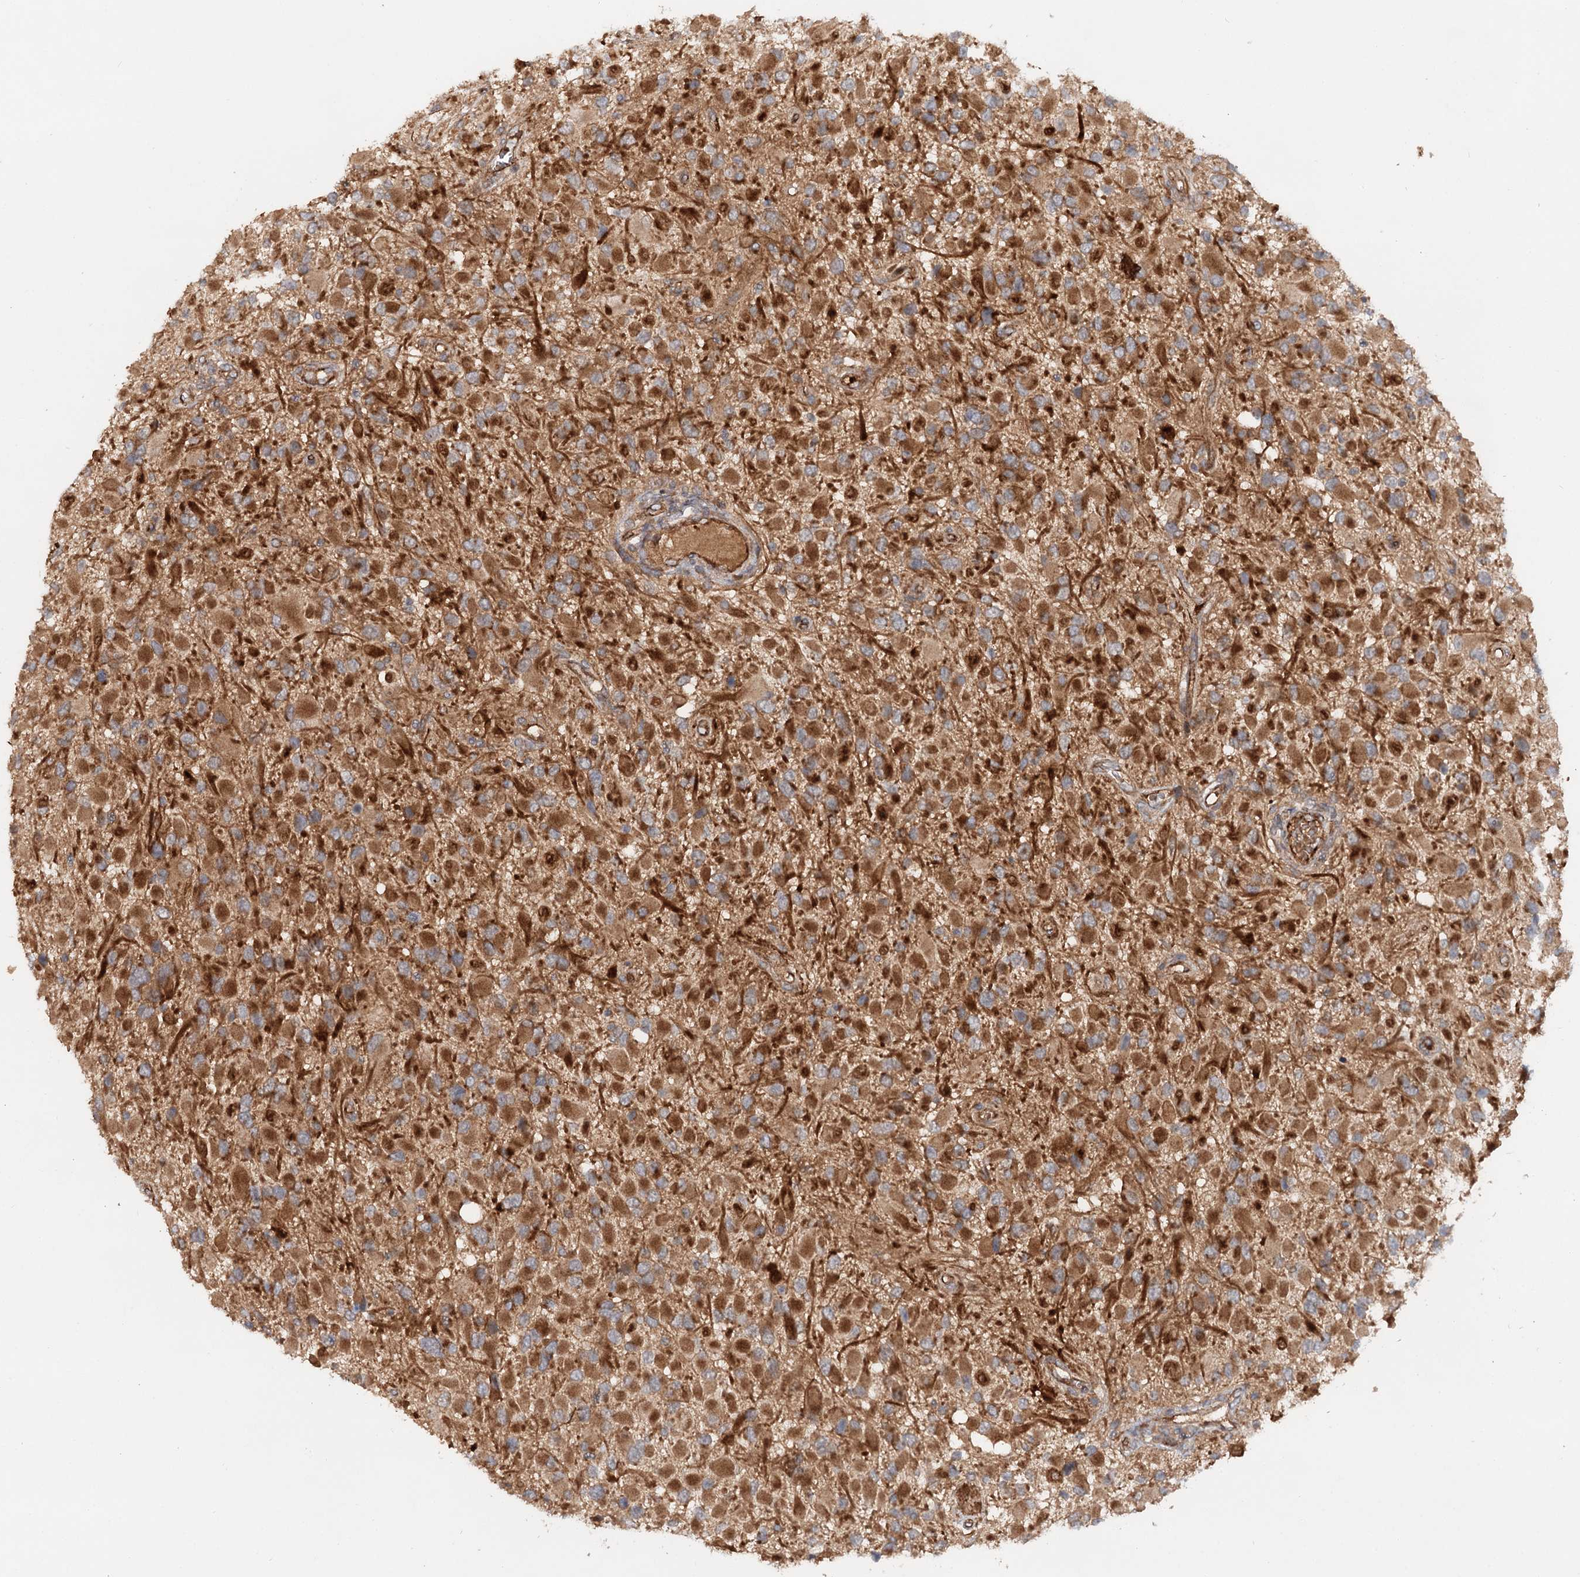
{"staining": {"intensity": "negative", "quantity": "none", "location": "none"}, "tissue": "glioma", "cell_type": "Tumor cells", "image_type": "cancer", "snomed": [{"axis": "morphology", "description": "Glioma, malignant, High grade"}, {"axis": "topography", "description": "Brain"}], "caption": "A micrograph of human high-grade glioma (malignant) is negative for staining in tumor cells. (IHC, brightfield microscopy, high magnification).", "gene": "ADGRG4", "patient": {"sex": "male", "age": 53}}